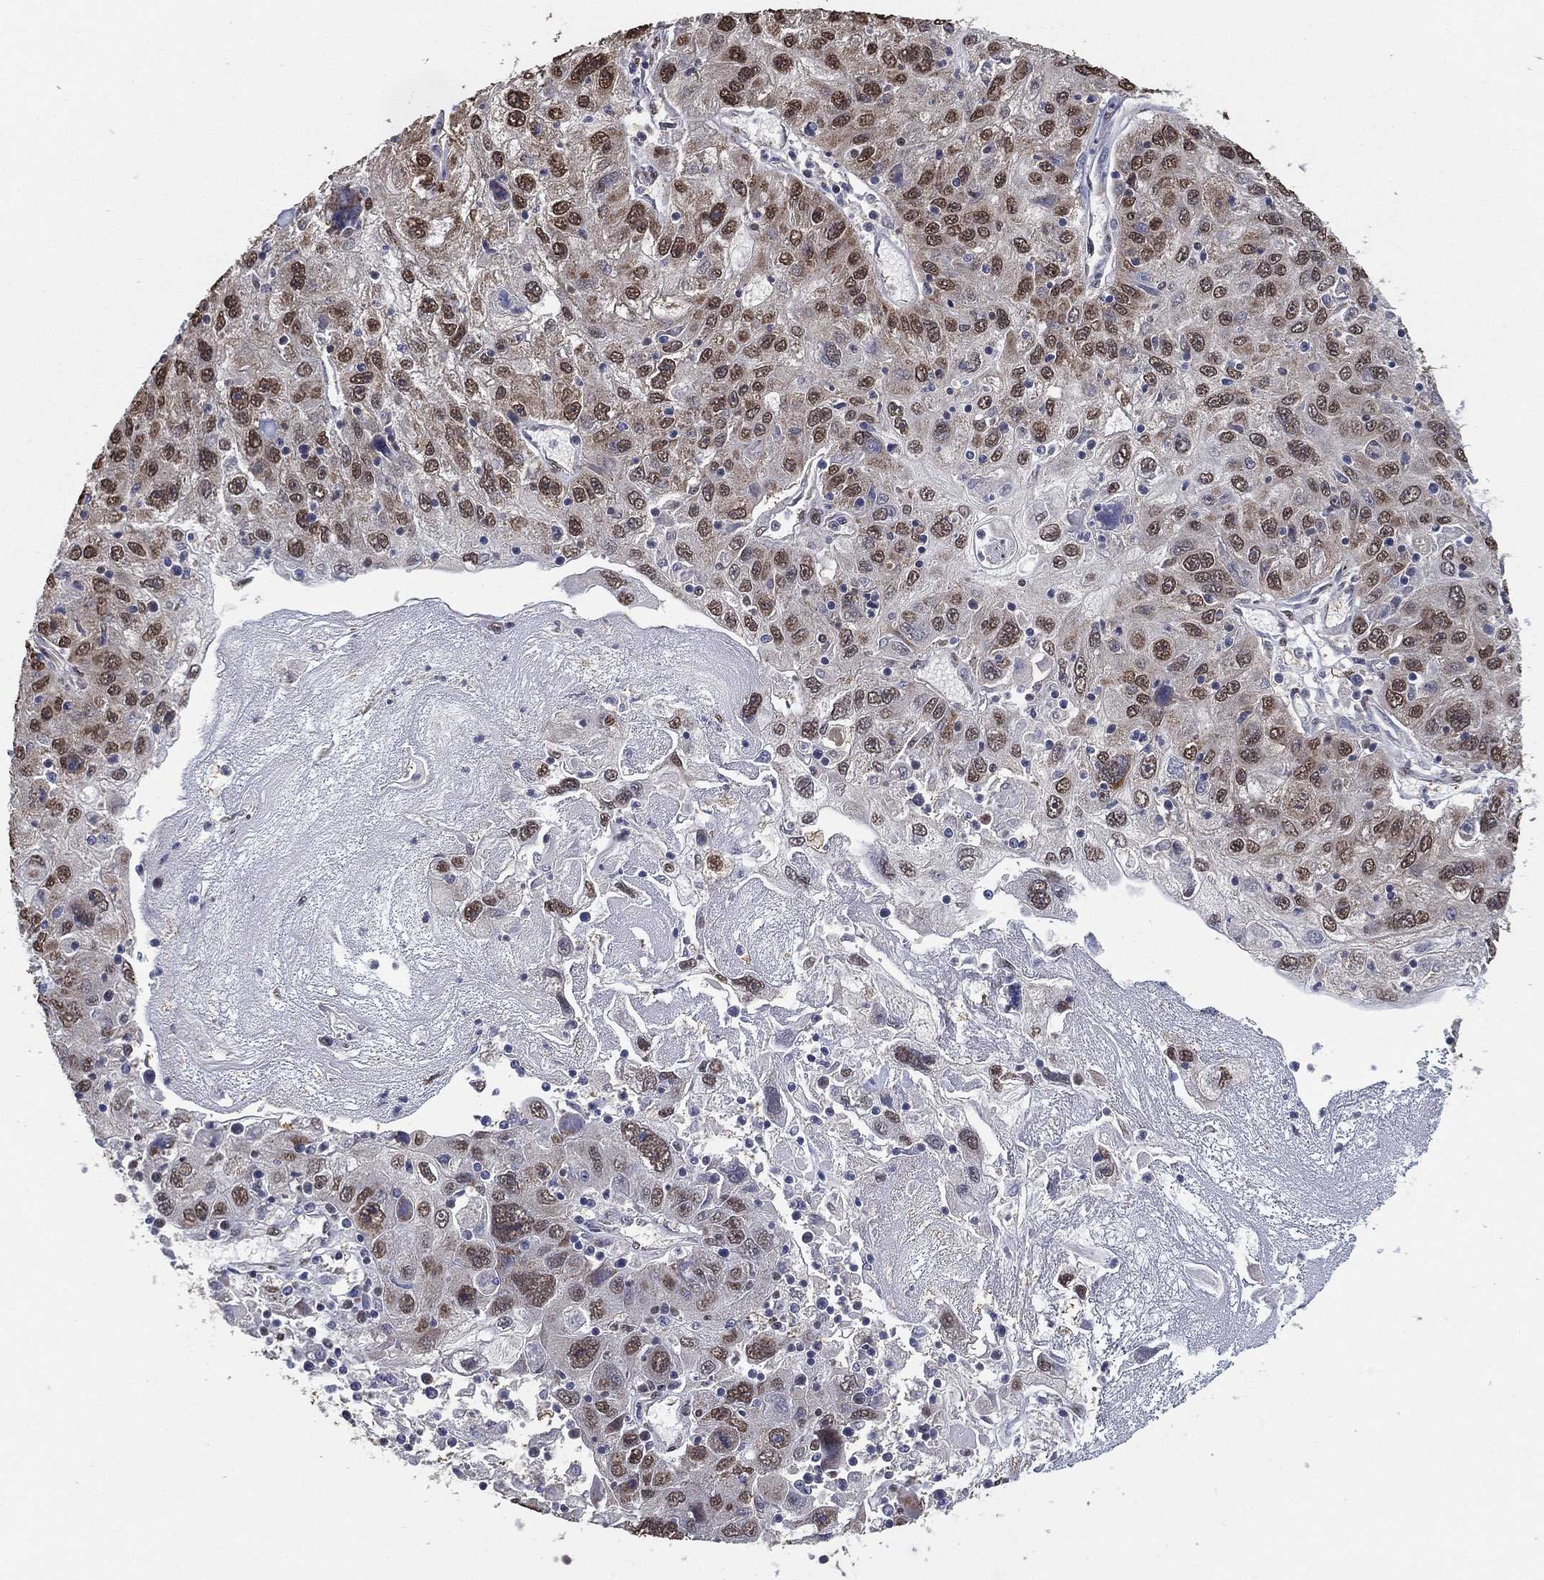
{"staining": {"intensity": "moderate", "quantity": "25%-75%", "location": "nuclear"}, "tissue": "stomach cancer", "cell_type": "Tumor cells", "image_type": "cancer", "snomed": [{"axis": "morphology", "description": "Adenocarcinoma, NOS"}, {"axis": "topography", "description": "Stomach"}], "caption": "Protein expression analysis of human stomach cancer (adenocarcinoma) reveals moderate nuclear expression in about 25%-75% of tumor cells. The staining was performed using DAB (3,3'-diaminobenzidine), with brown indicating positive protein expression. Nuclei are stained blue with hematoxylin.", "gene": "ALDH7A1", "patient": {"sex": "male", "age": 56}}